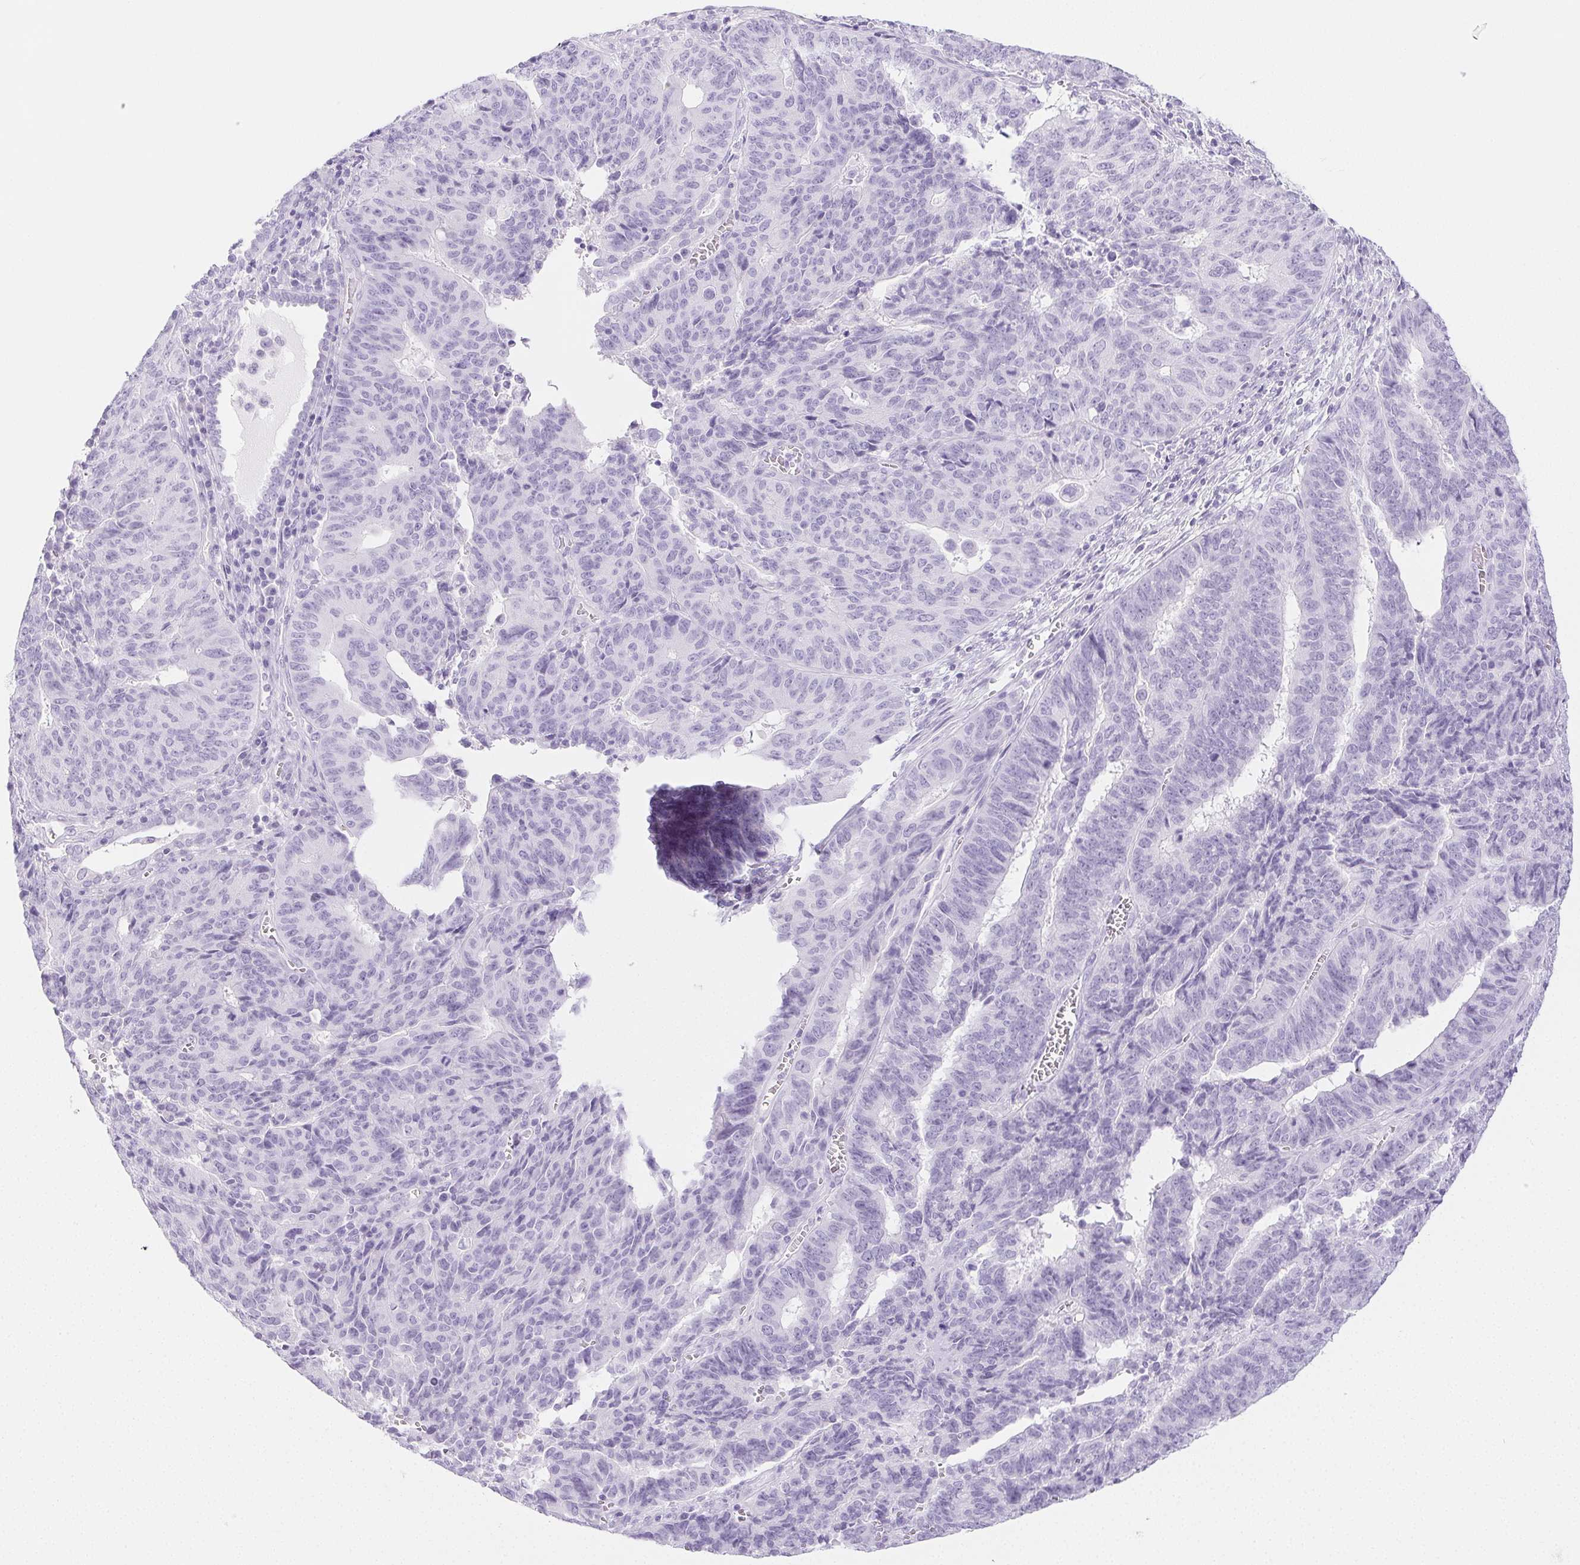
{"staining": {"intensity": "negative", "quantity": "none", "location": "none"}, "tissue": "endometrial cancer", "cell_type": "Tumor cells", "image_type": "cancer", "snomed": [{"axis": "morphology", "description": "Adenocarcinoma, NOS"}, {"axis": "topography", "description": "Endometrium"}], "caption": "Immunohistochemistry of adenocarcinoma (endometrial) exhibits no staining in tumor cells.", "gene": "PI3", "patient": {"sex": "female", "age": 65}}